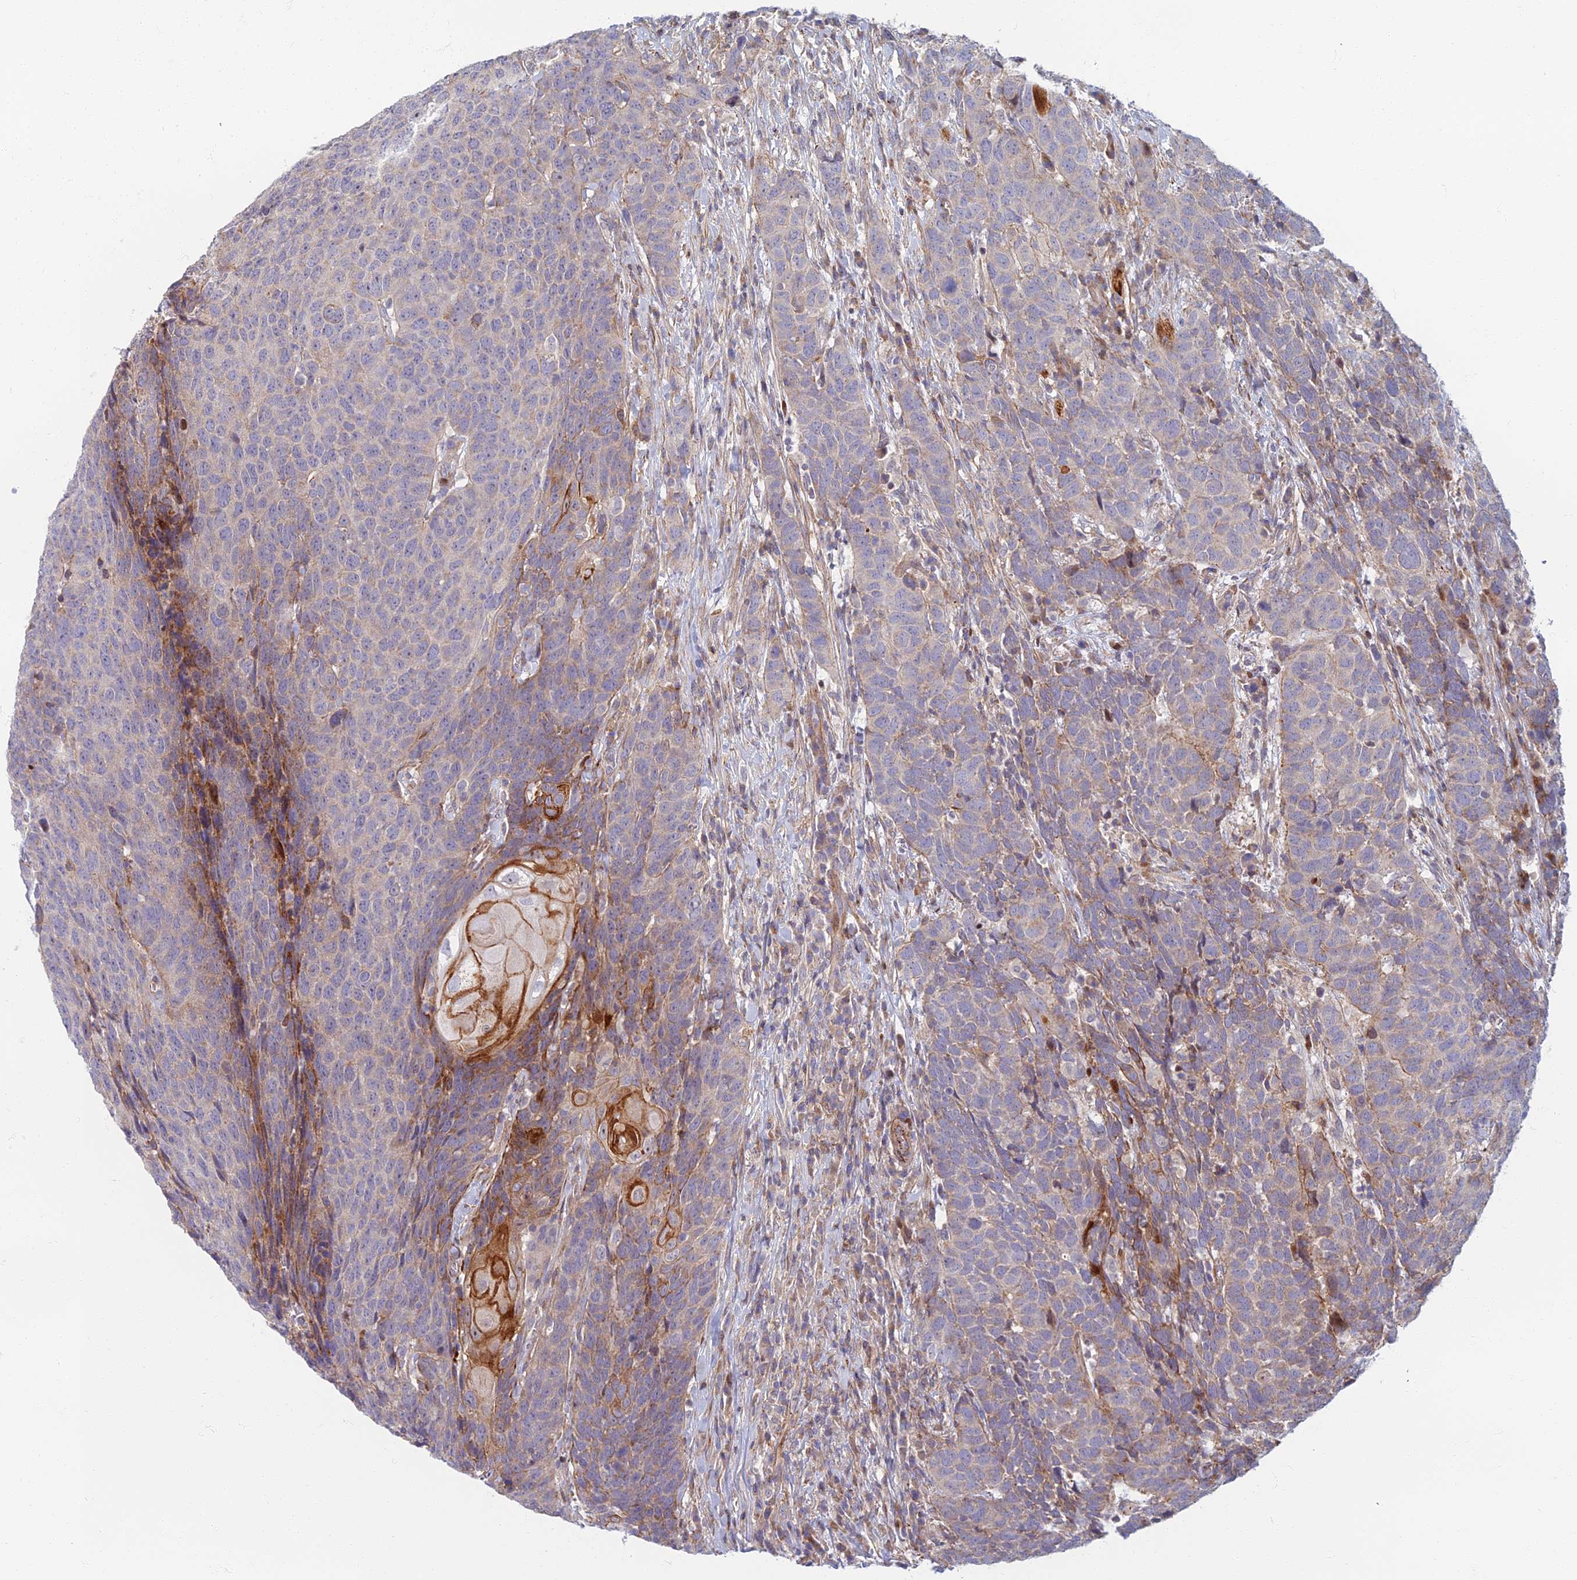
{"staining": {"intensity": "moderate", "quantity": "25%-75%", "location": "cytoplasmic/membranous"}, "tissue": "head and neck cancer", "cell_type": "Tumor cells", "image_type": "cancer", "snomed": [{"axis": "morphology", "description": "Squamous cell carcinoma, NOS"}, {"axis": "topography", "description": "Head-Neck"}], "caption": "Human head and neck cancer stained with a protein marker reveals moderate staining in tumor cells.", "gene": "C15orf40", "patient": {"sex": "male", "age": 66}}